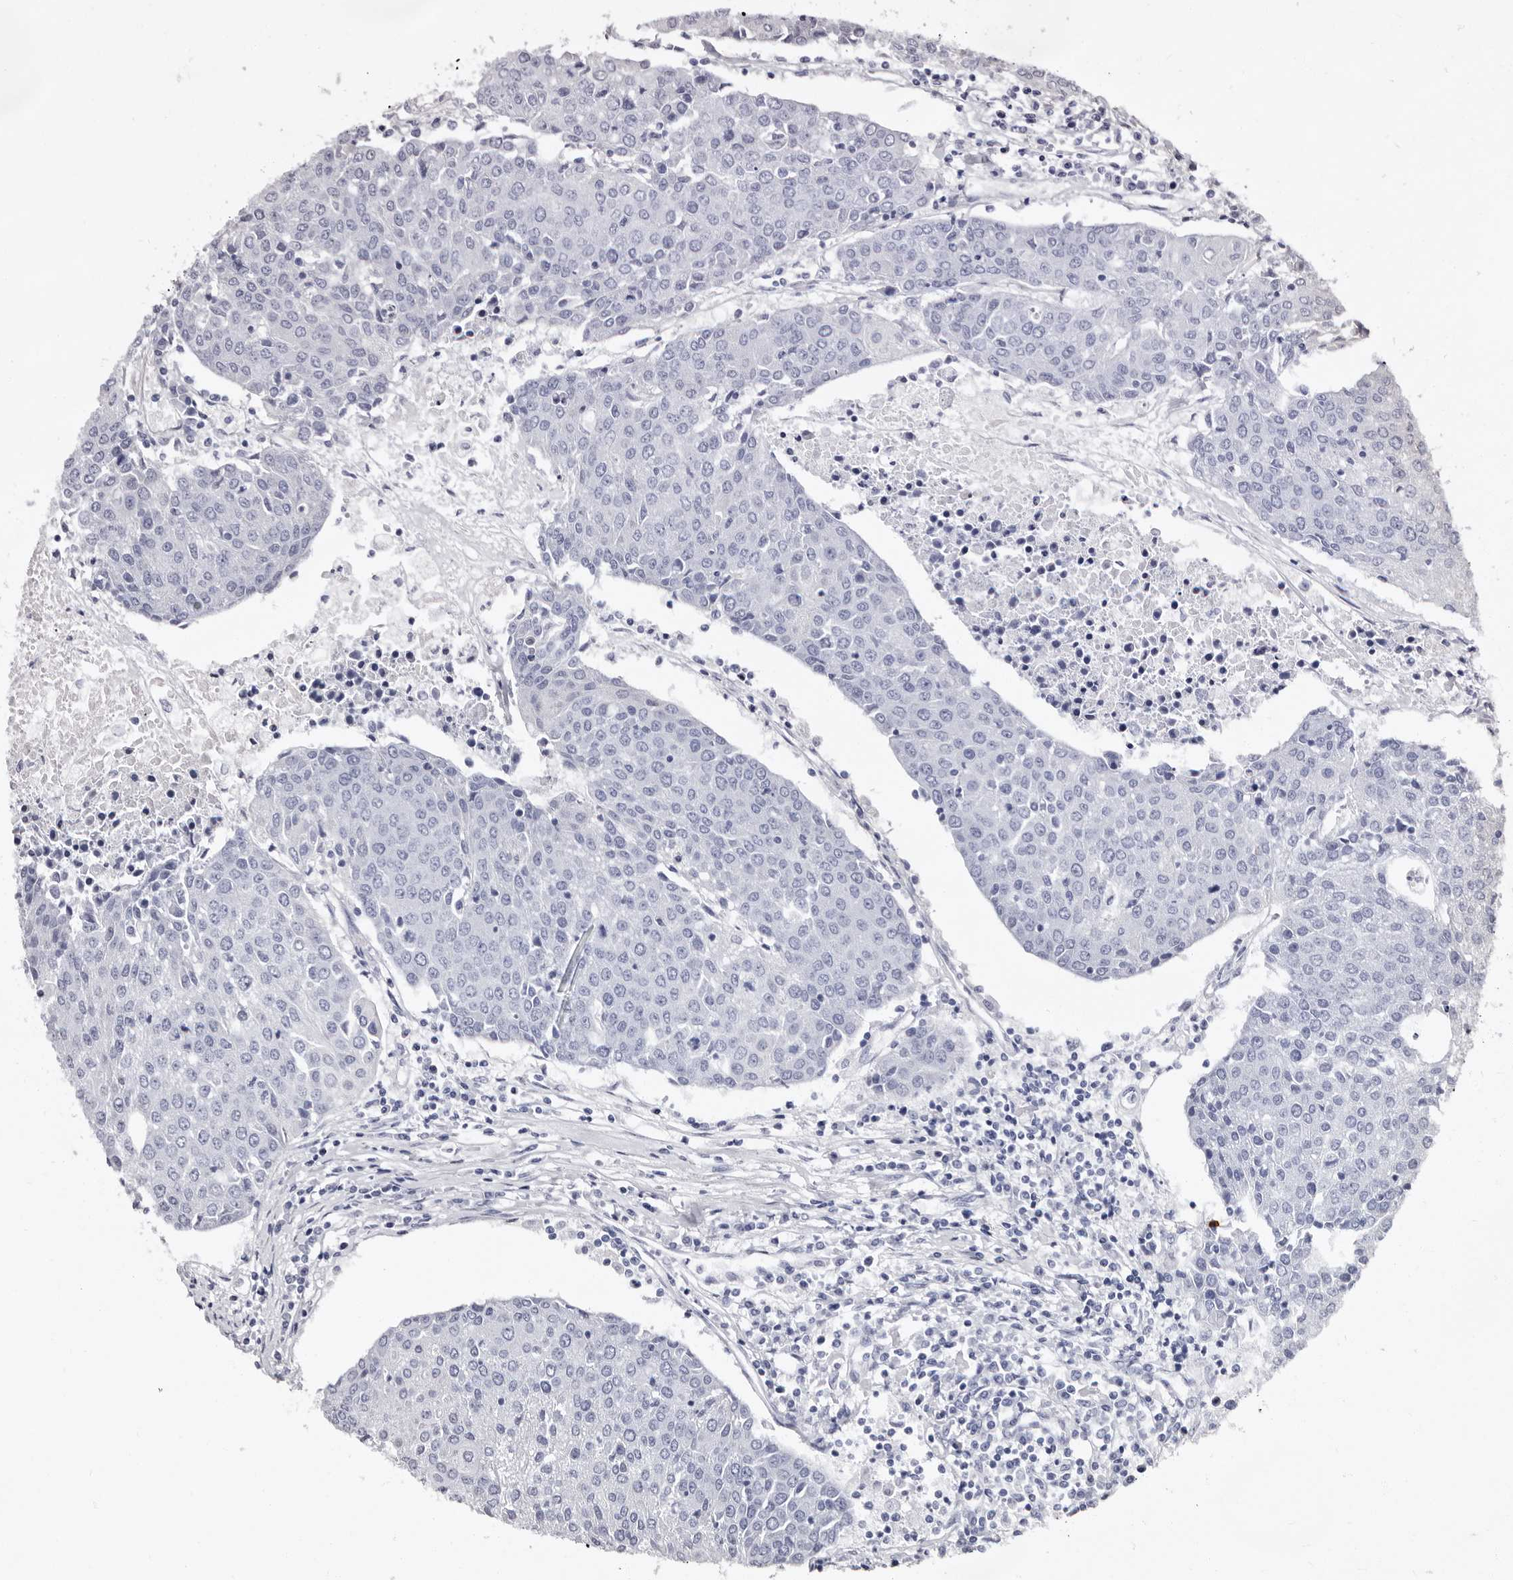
{"staining": {"intensity": "negative", "quantity": "none", "location": "none"}, "tissue": "urothelial cancer", "cell_type": "Tumor cells", "image_type": "cancer", "snomed": [{"axis": "morphology", "description": "Urothelial carcinoma, High grade"}, {"axis": "topography", "description": "Urinary bladder"}], "caption": "Tumor cells are negative for brown protein staining in urothelial cancer.", "gene": "LANCL2", "patient": {"sex": "female", "age": 85}}